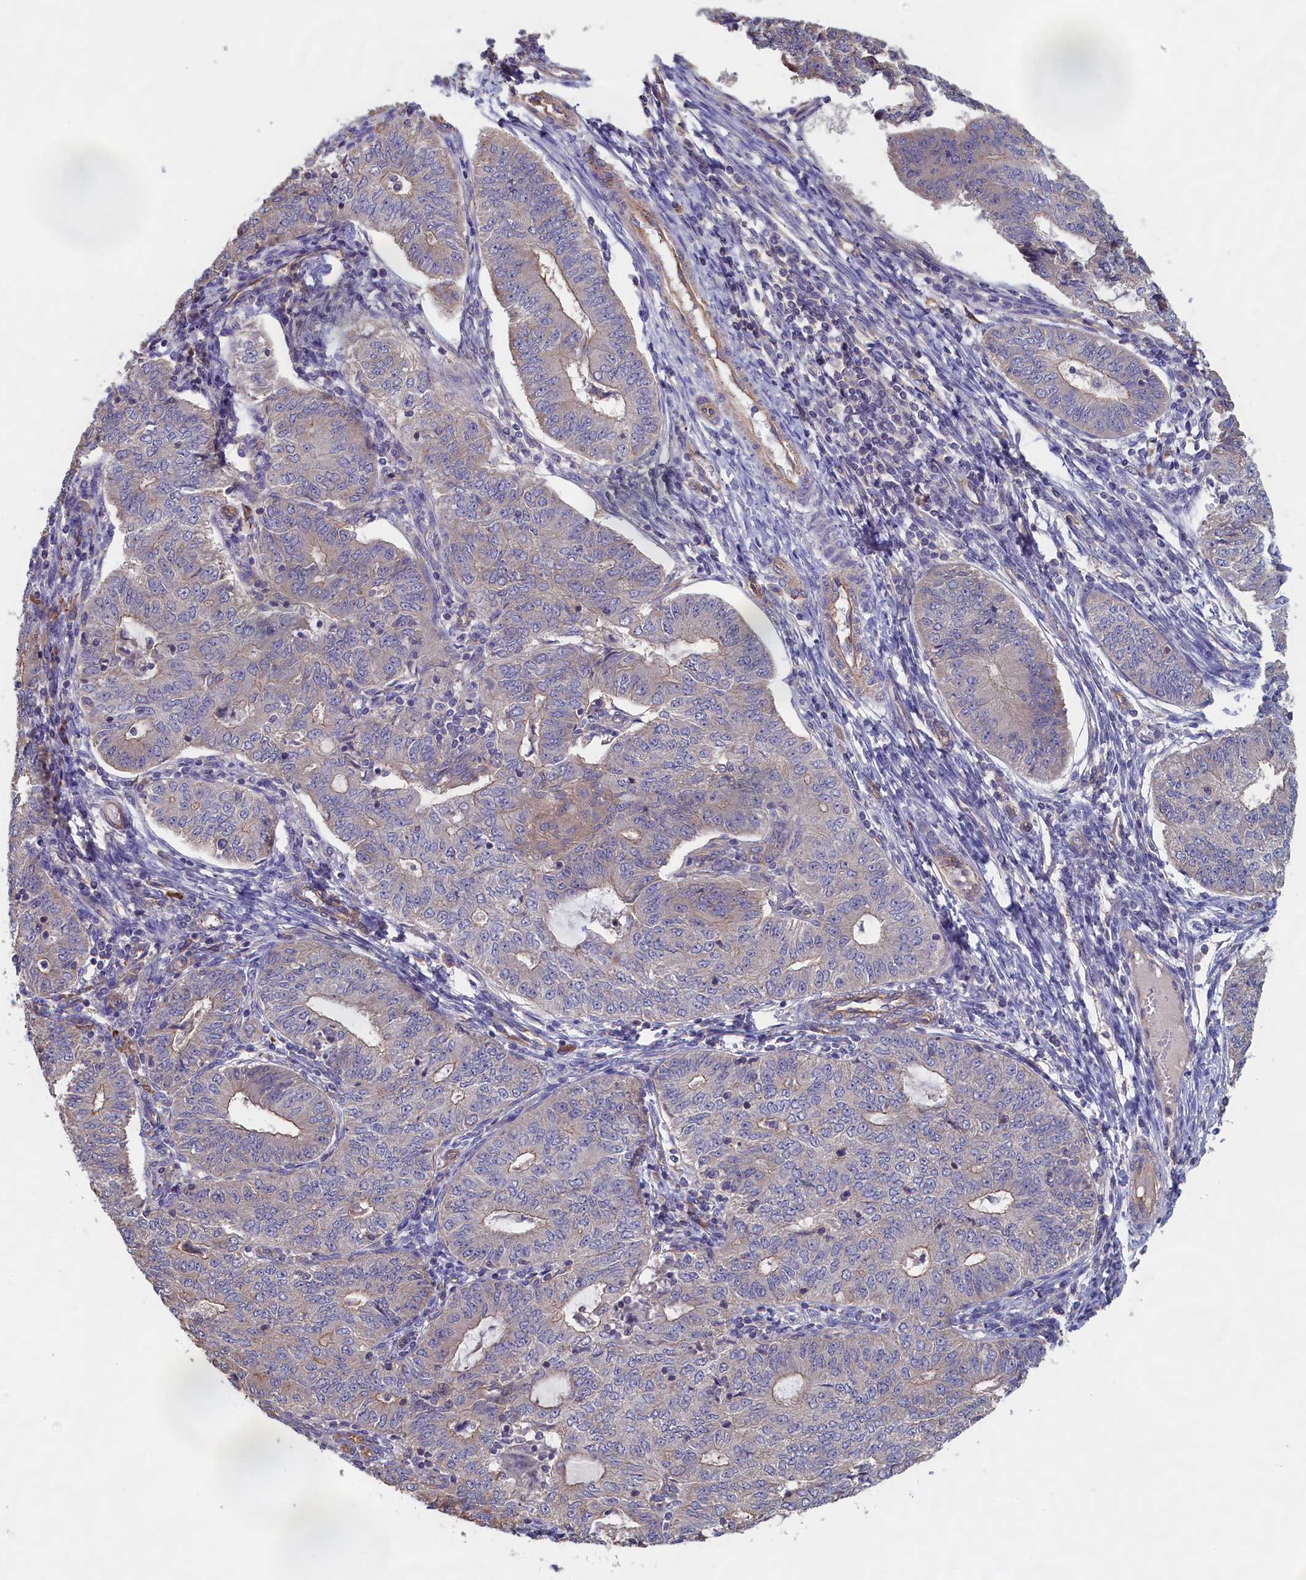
{"staining": {"intensity": "weak", "quantity": "<25%", "location": "cytoplasmic/membranous"}, "tissue": "endometrial cancer", "cell_type": "Tumor cells", "image_type": "cancer", "snomed": [{"axis": "morphology", "description": "Adenocarcinoma, NOS"}, {"axis": "topography", "description": "Endometrium"}], "caption": "Endometrial cancer (adenocarcinoma) was stained to show a protein in brown. There is no significant positivity in tumor cells. (Brightfield microscopy of DAB (3,3'-diaminobenzidine) immunohistochemistry (IHC) at high magnification).", "gene": "ANKRD2", "patient": {"sex": "female", "age": 32}}